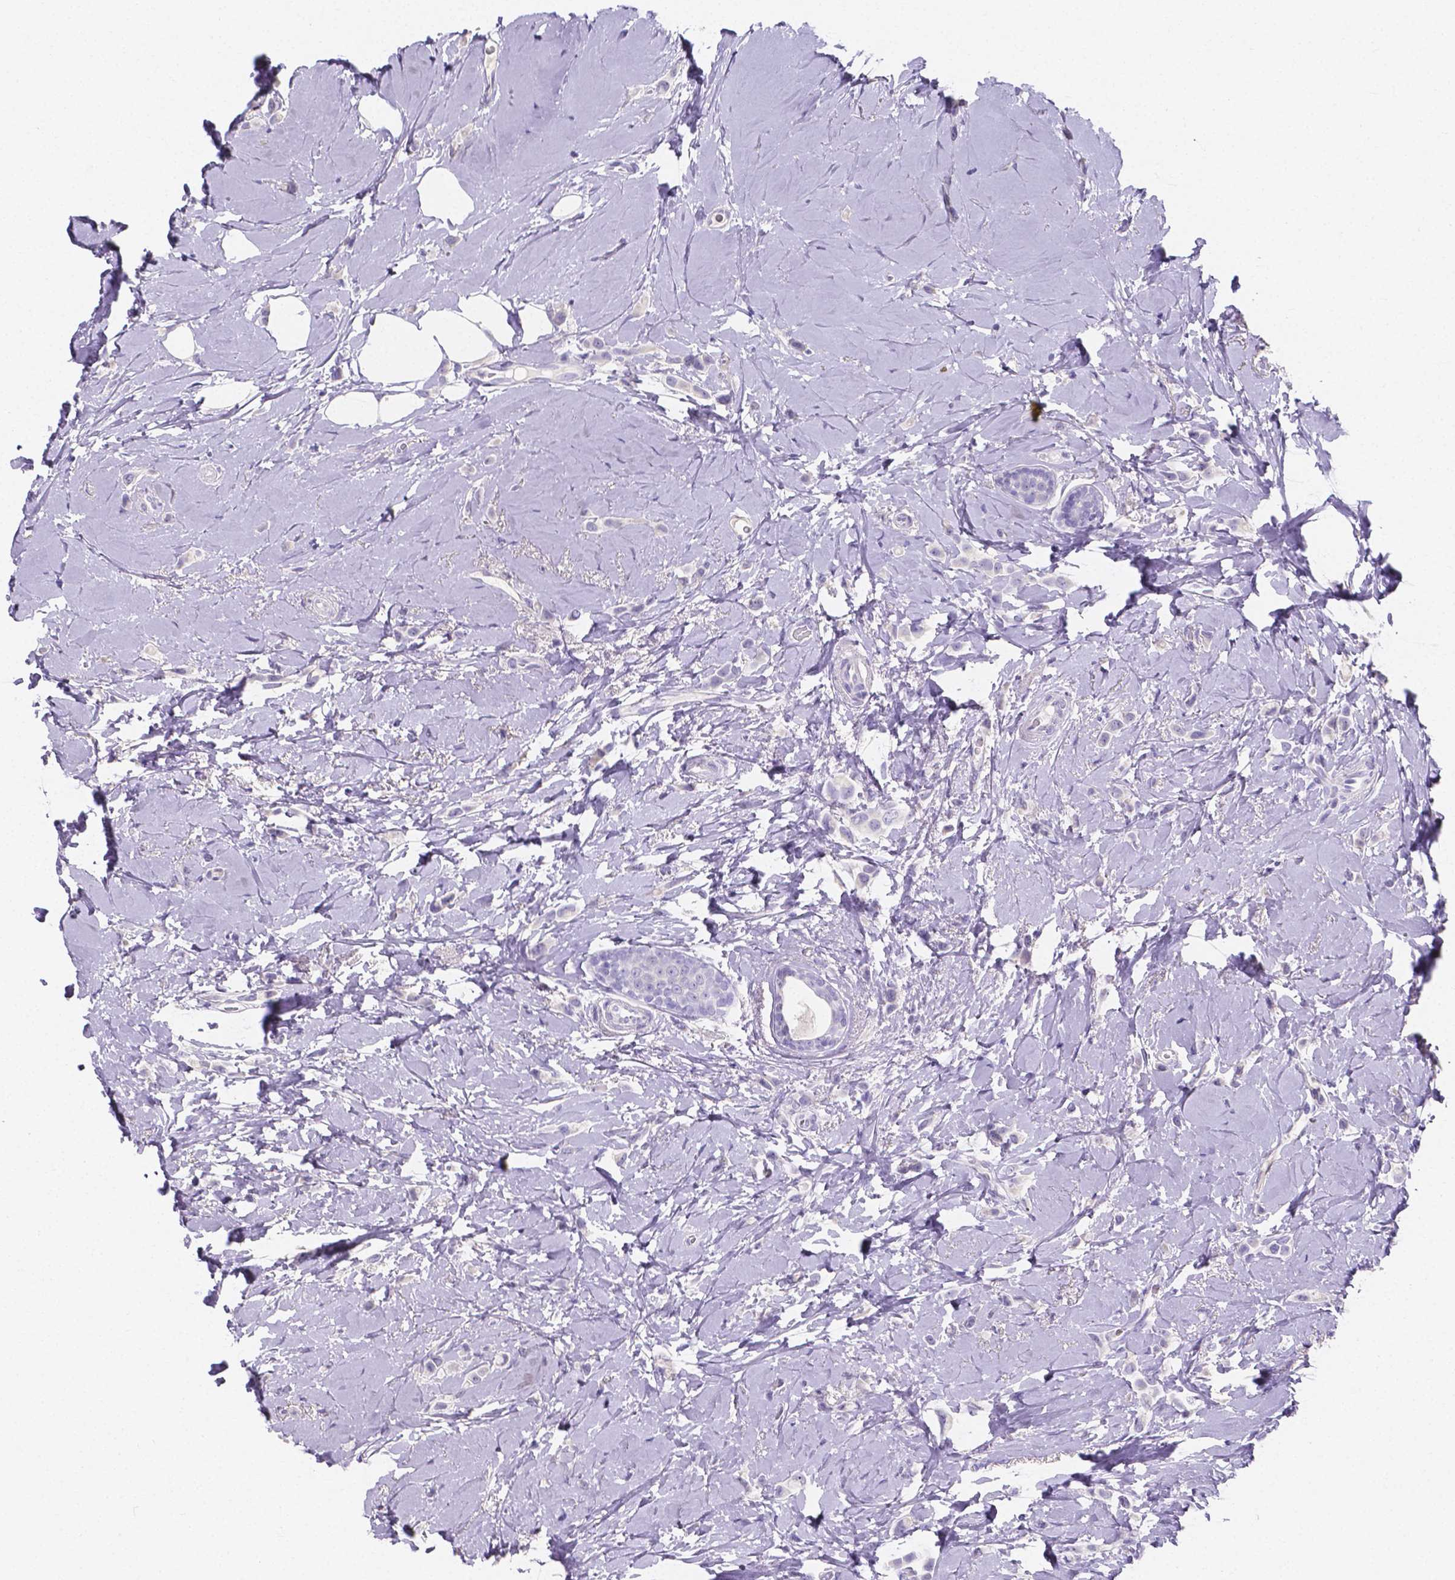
{"staining": {"intensity": "negative", "quantity": "none", "location": "none"}, "tissue": "breast cancer", "cell_type": "Tumor cells", "image_type": "cancer", "snomed": [{"axis": "morphology", "description": "Lobular carcinoma"}, {"axis": "topography", "description": "Breast"}], "caption": "Immunohistochemical staining of lobular carcinoma (breast) displays no significant staining in tumor cells.", "gene": "PLXNA4", "patient": {"sex": "female", "age": 66}}